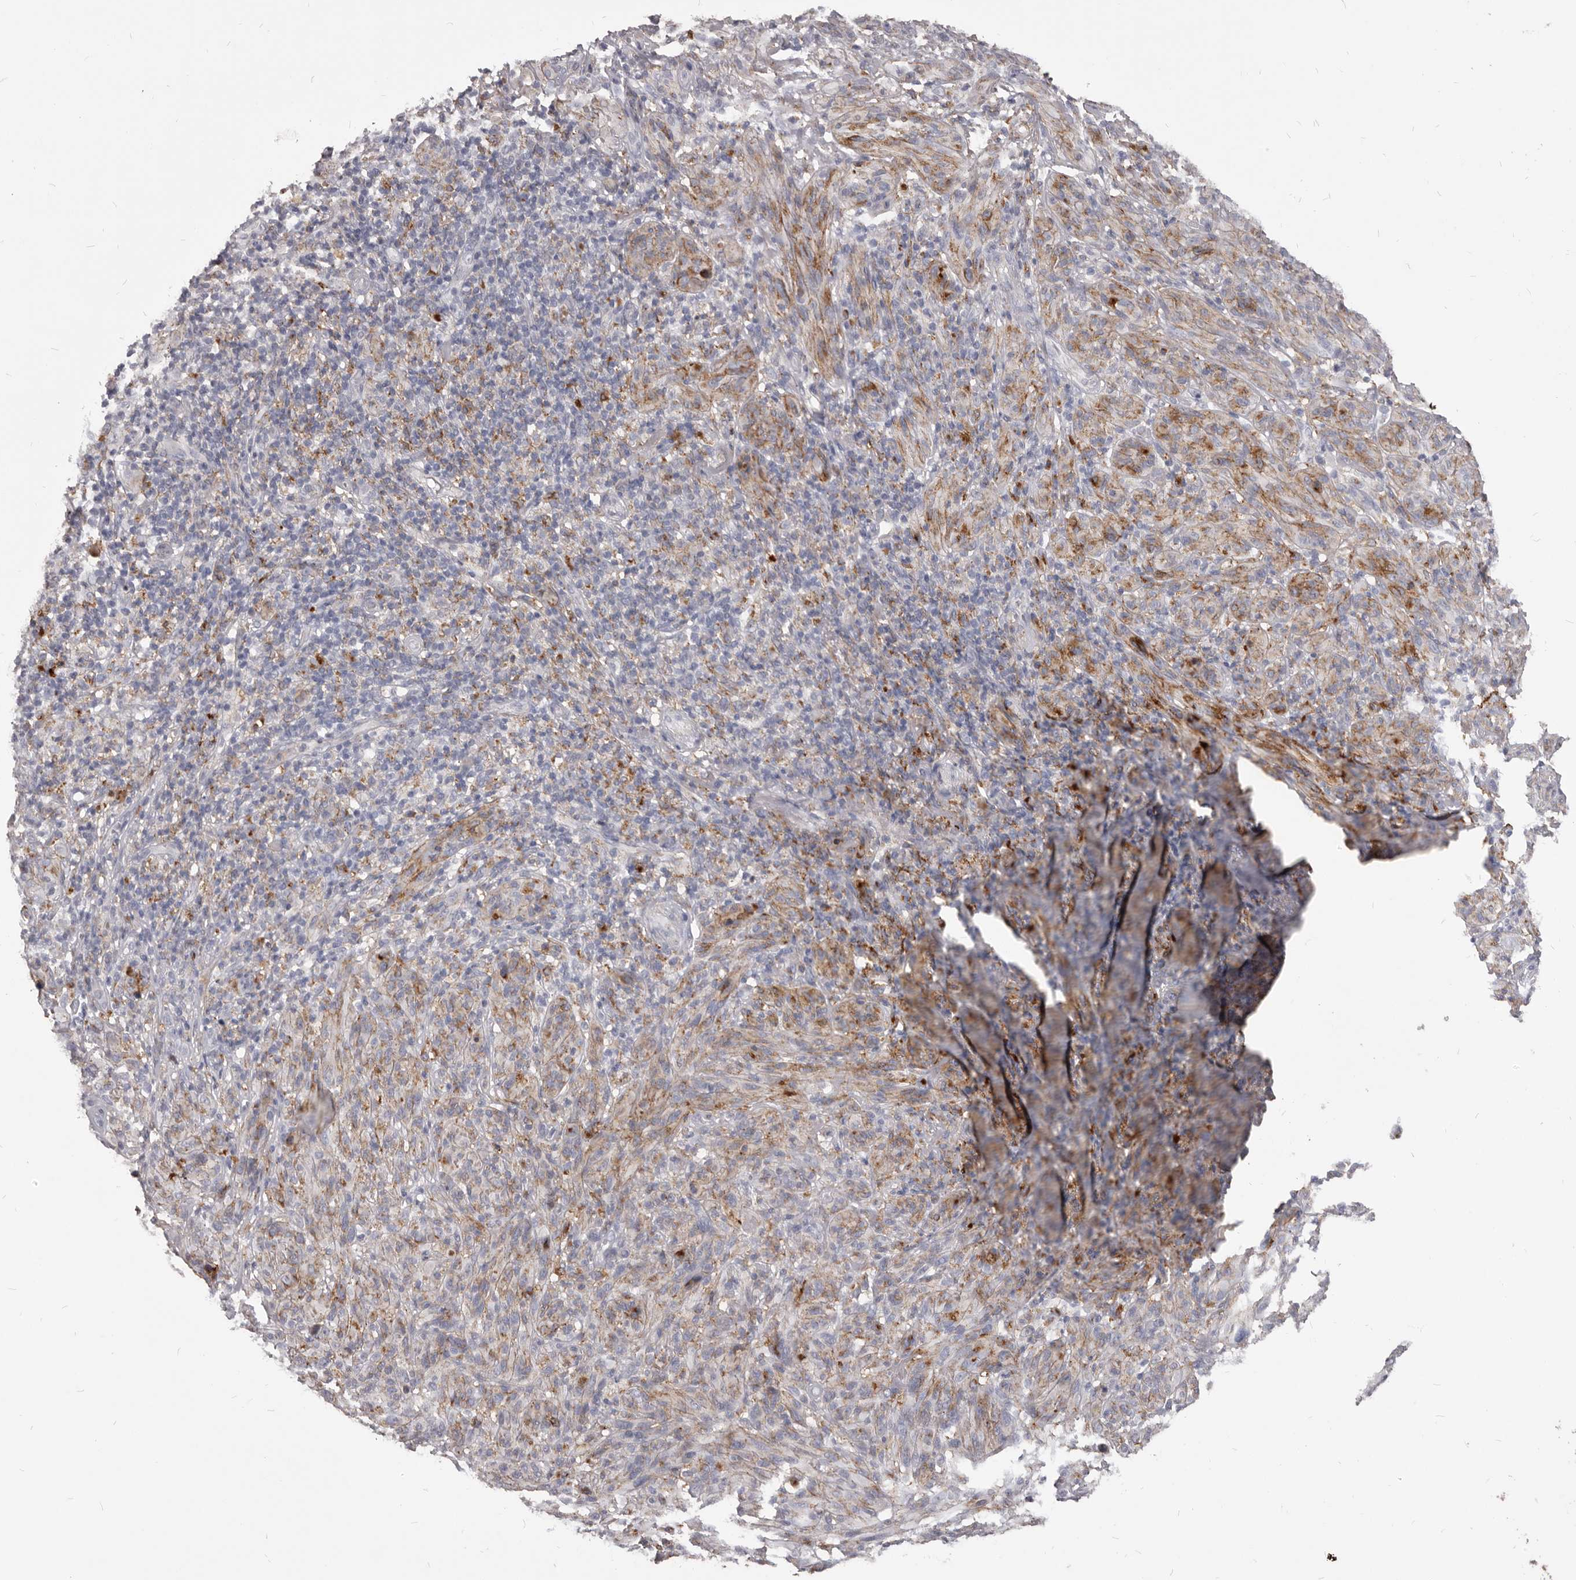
{"staining": {"intensity": "moderate", "quantity": ">75%", "location": "cytoplasmic/membranous"}, "tissue": "melanoma", "cell_type": "Tumor cells", "image_type": "cancer", "snomed": [{"axis": "morphology", "description": "Malignant melanoma, NOS"}, {"axis": "topography", "description": "Skin of head"}], "caption": "Moderate cytoplasmic/membranous expression is present in approximately >75% of tumor cells in malignant melanoma.", "gene": "PI4K2A", "patient": {"sex": "male", "age": 96}}